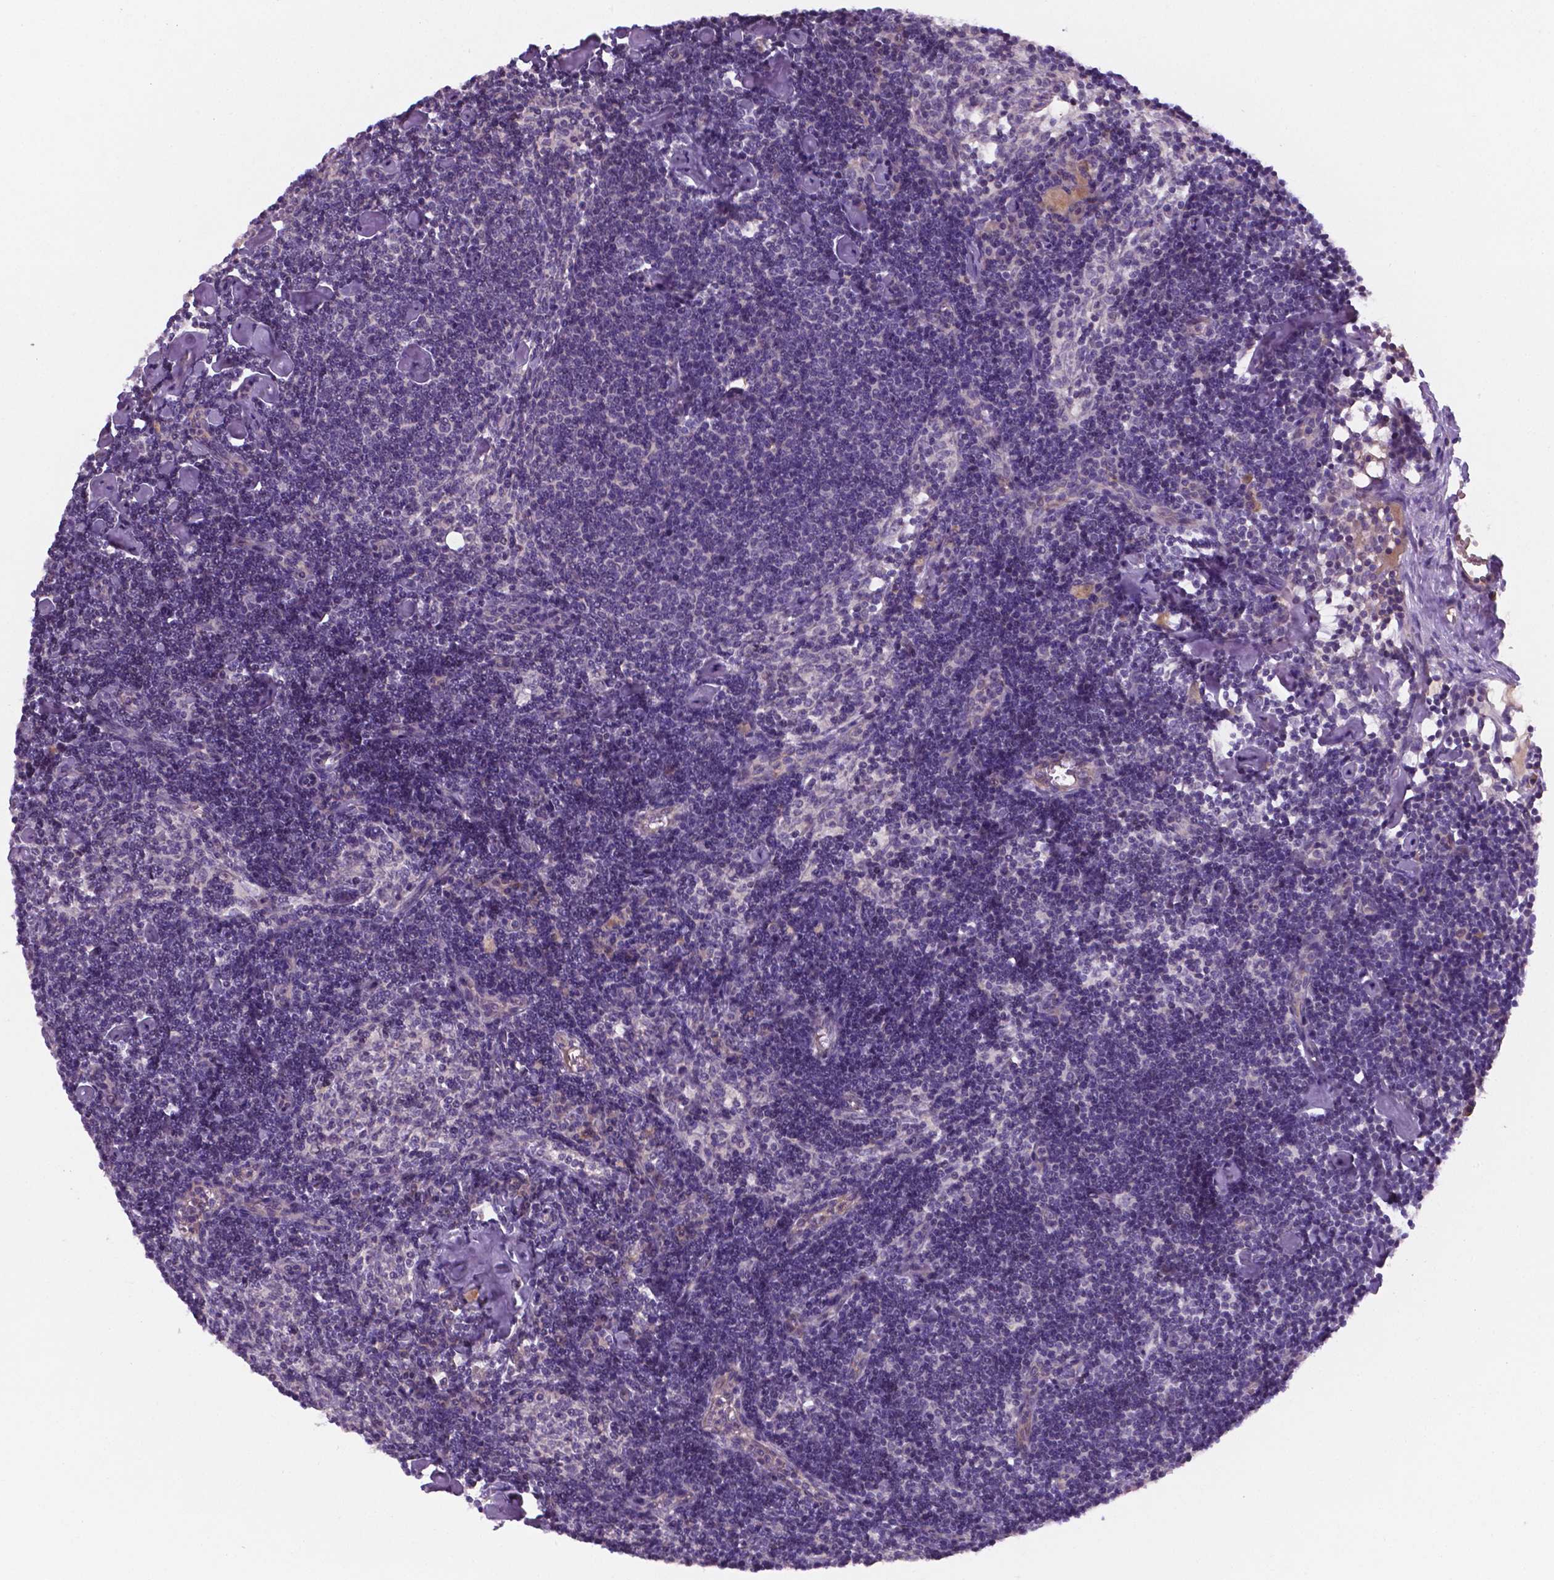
{"staining": {"intensity": "negative", "quantity": "none", "location": "none"}, "tissue": "lymph node", "cell_type": "Non-germinal center cells", "image_type": "normal", "snomed": [{"axis": "morphology", "description": "Normal tissue, NOS"}, {"axis": "topography", "description": "Lymph node"}], "caption": "The histopathology image shows no staining of non-germinal center cells in normal lymph node.", "gene": "TM4SF20", "patient": {"sex": "female", "age": 42}}